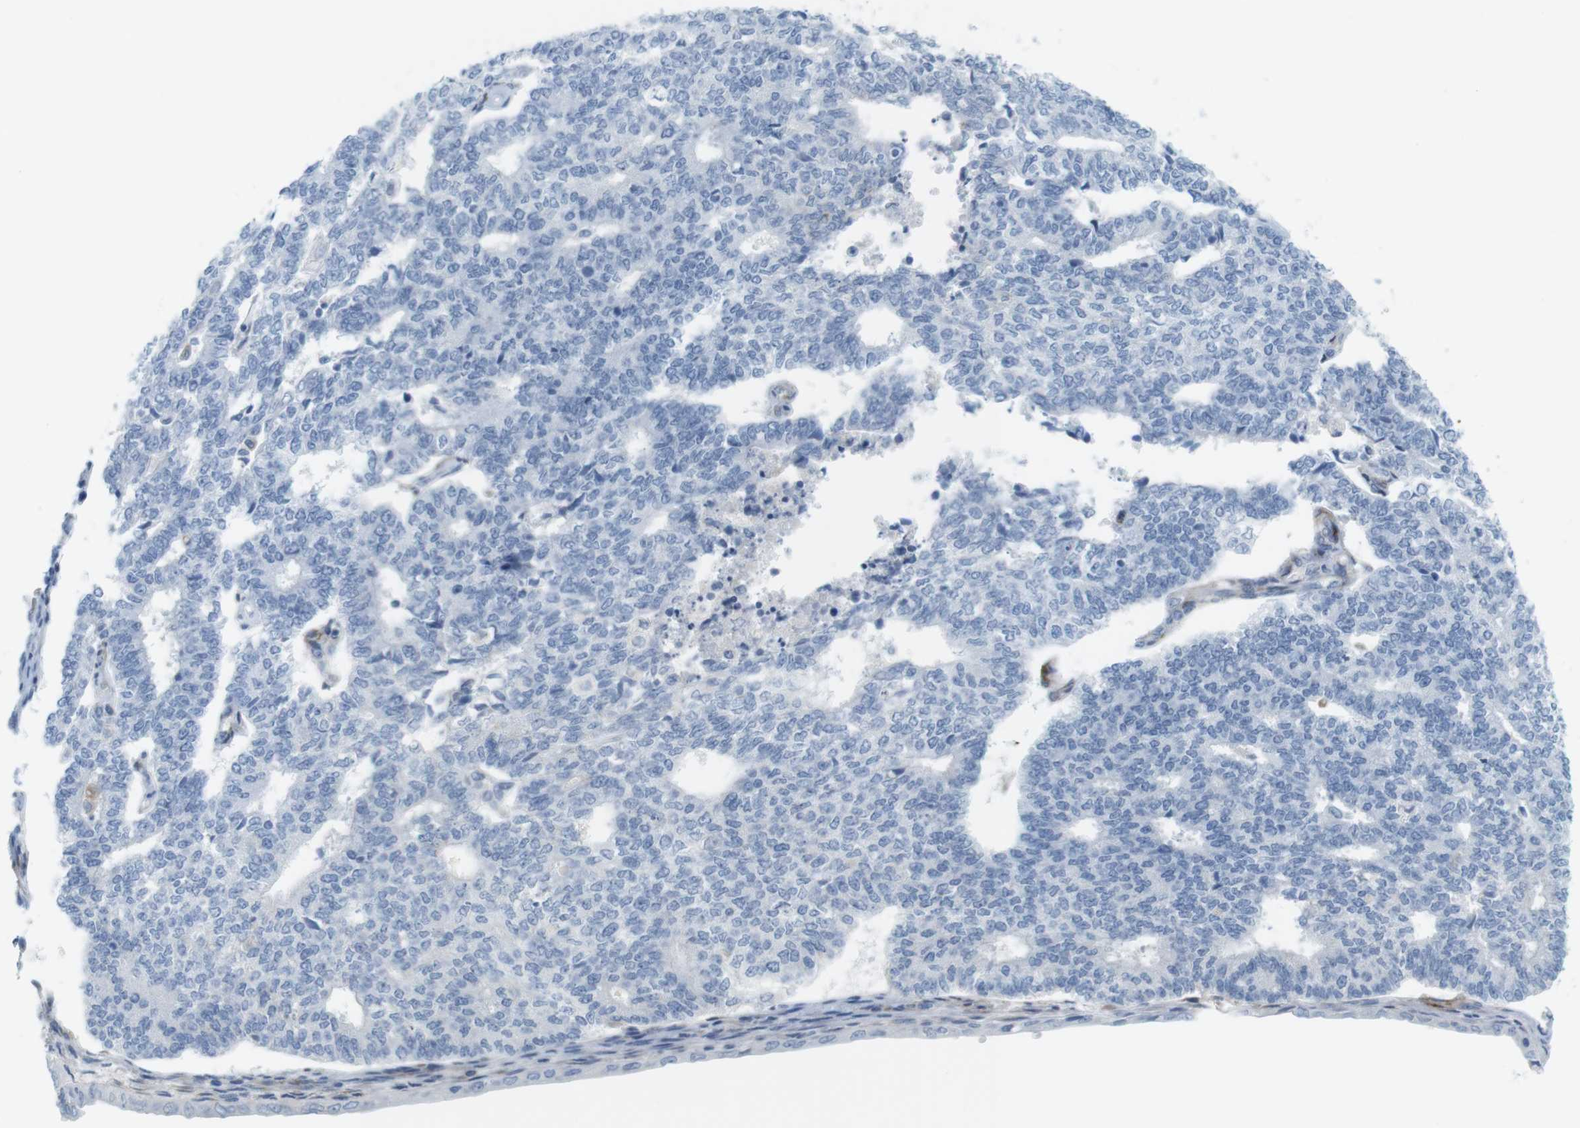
{"staining": {"intensity": "negative", "quantity": "none", "location": "none"}, "tissue": "endometrial cancer", "cell_type": "Tumor cells", "image_type": "cancer", "snomed": [{"axis": "morphology", "description": "Adenocarcinoma, NOS"}, {"axis": "topography", "description": "Endometrium"}], "caption": "Human endometrial adenocarcinoma stained for a protein using immunohistochemistry shows no expression in tumor cells.", "gene": "F2R", "patient": {"sex": "female", "age": 70}}